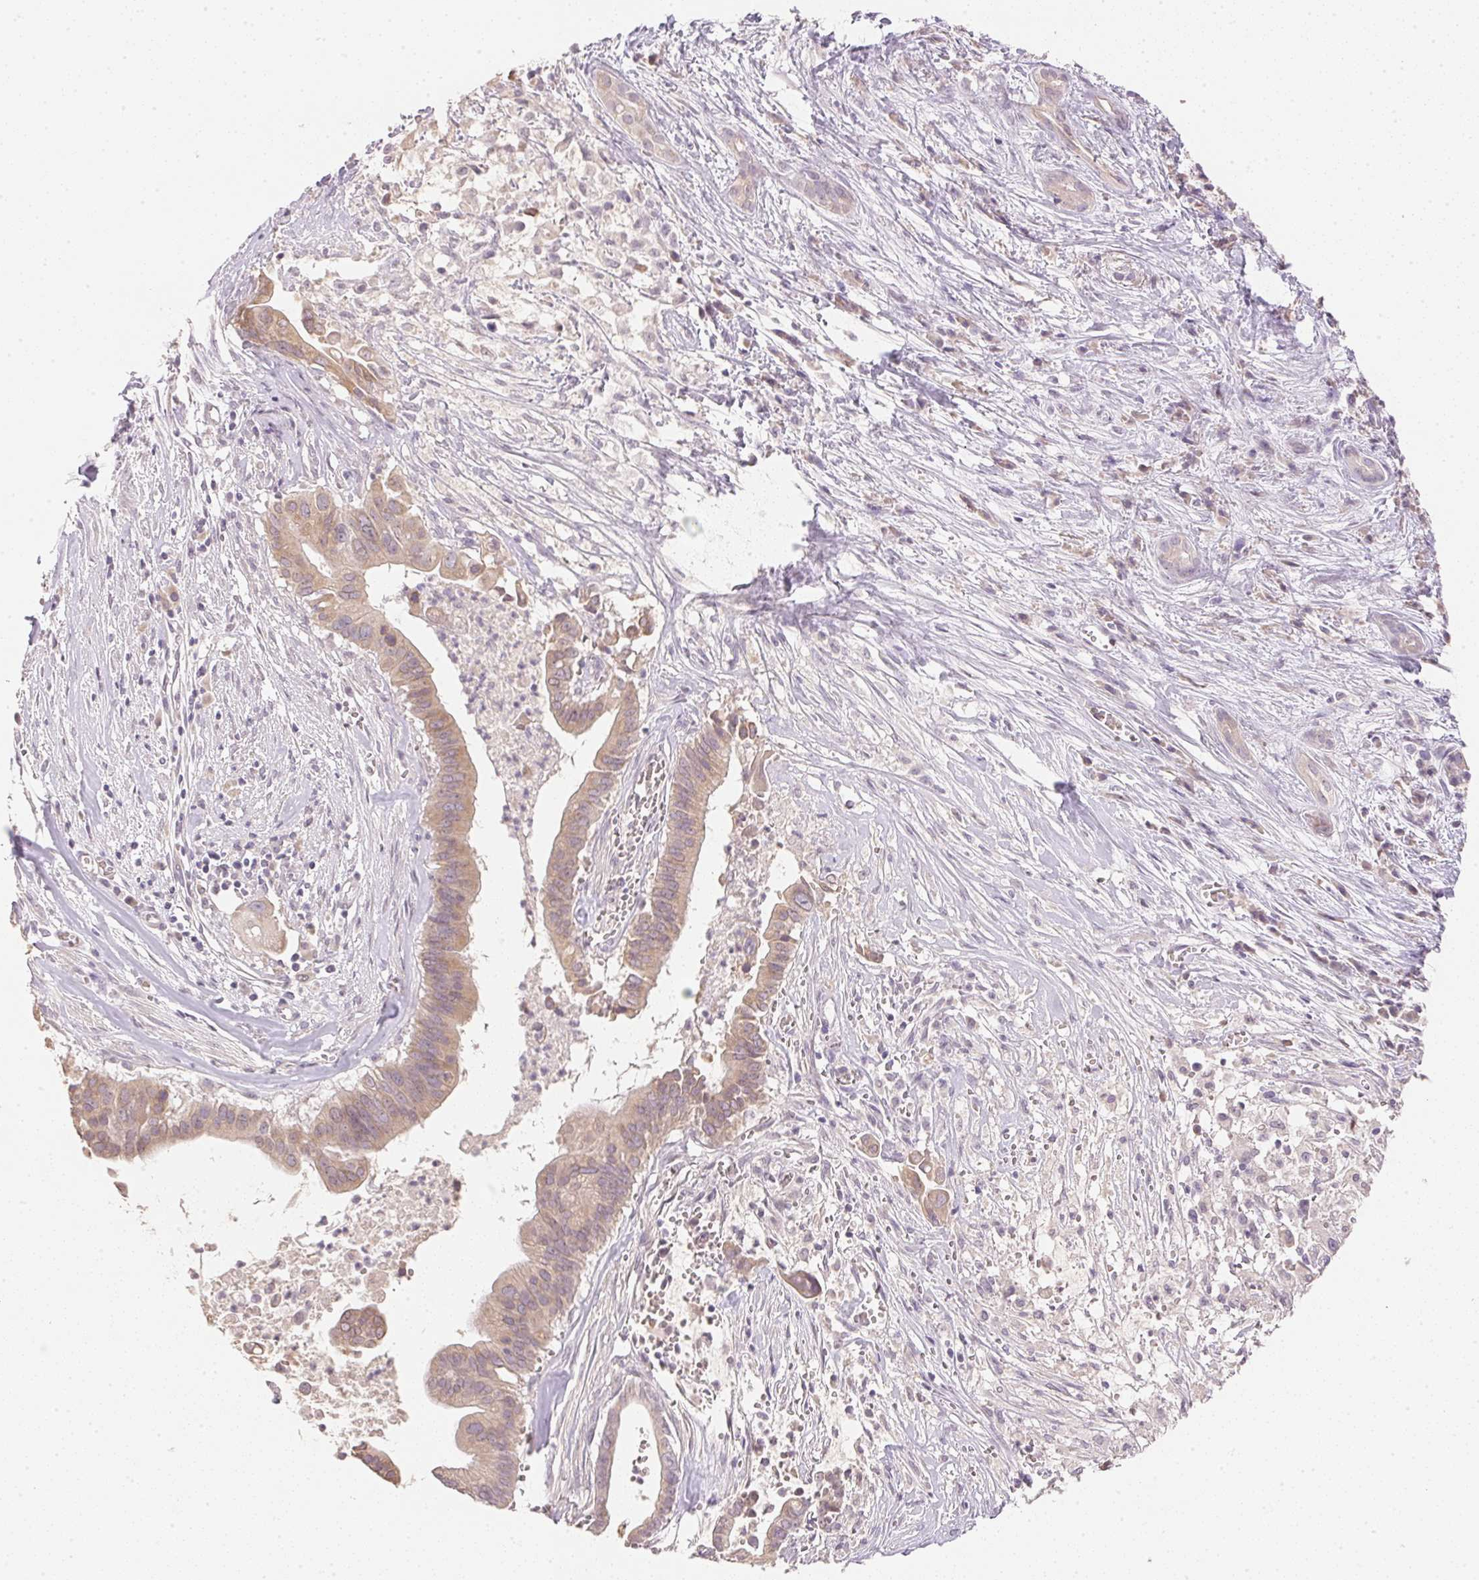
{"staining": {"intensity": "weak", "quantity": ">75%", "location": "cytoplasmic/membranous"}, "tissue": "pancreatic cancer", "cell_type": "Tumor cells", "image_type": "cancer", "snomed": [{"axis": "morphology", "description": "Adenocarcinoma, NOS"}, {"axis": "topography", "description": "Pancreas"}], "caption": "This micrograph reveals IHC staining of human pancreatic adenocarcinoma, with low weak cytoplasmic/membranous staining in about >75% of tumor cells.", "gene": "DHCR24", "patient": {"sex": "male", "age": 61}}